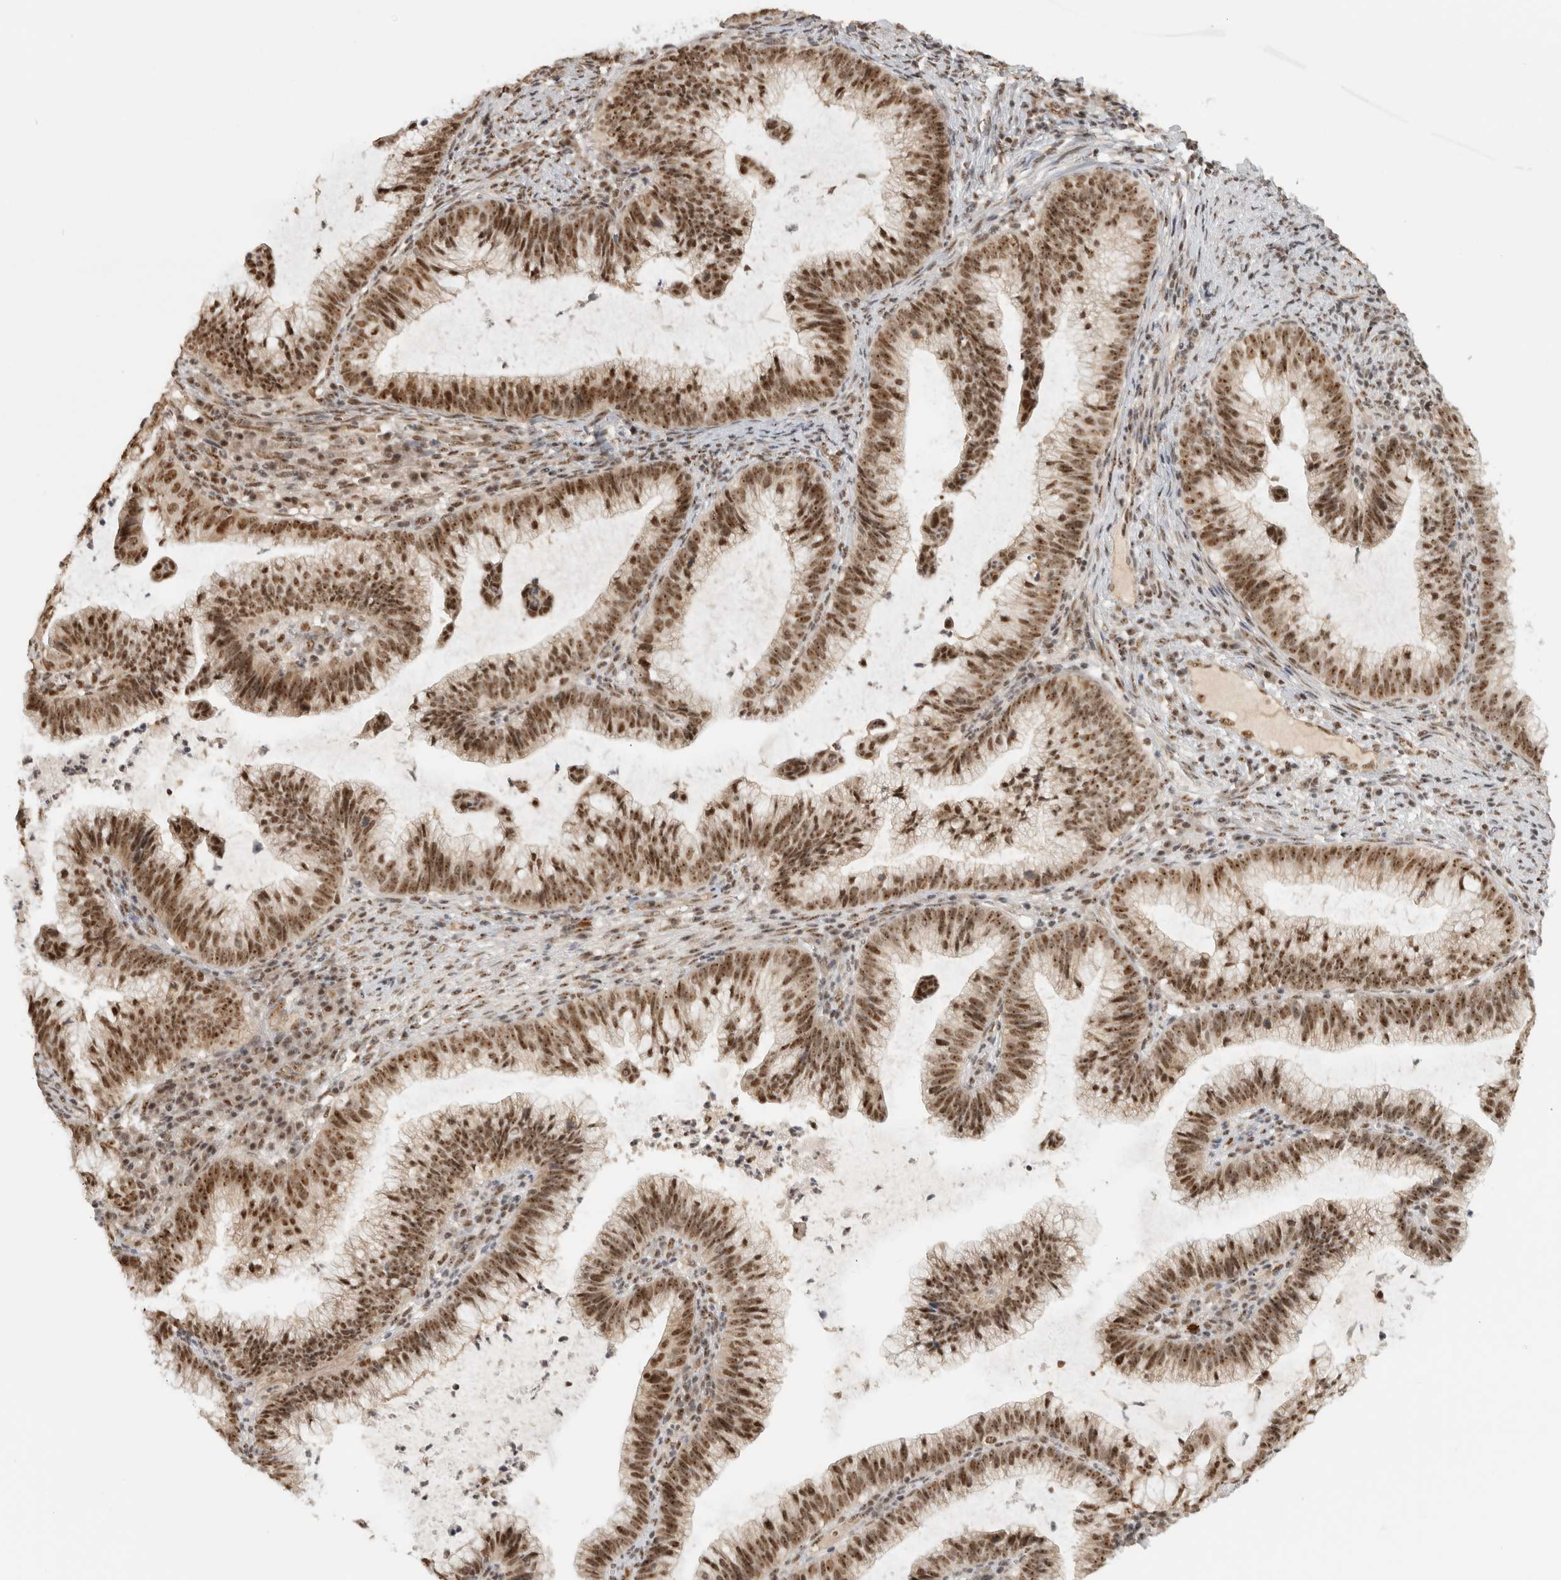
{"staining": {"intensity": "moderate", "quantity": ">75%", "location": "nuclear"}, "tissue": "cervical cancer", "cell_type": "Tumor cells", "image_type": "cancer", "snomed": [{"axis": "morphology", "description": "Adenocarcinoma, NOS"}, {"axis": "topography", "description": "Cervix"}], "caption": "Protein staining shows moderate nuclear expression in approximately >75% of tumor cells in cervical cancer. Using DAB (brown) and hematoxylin (blue) stains, captured at high magnification using brightfield microscopy.", "gene": "EBNA1BP2", "patient": {"sex": "female", "age": 36}}